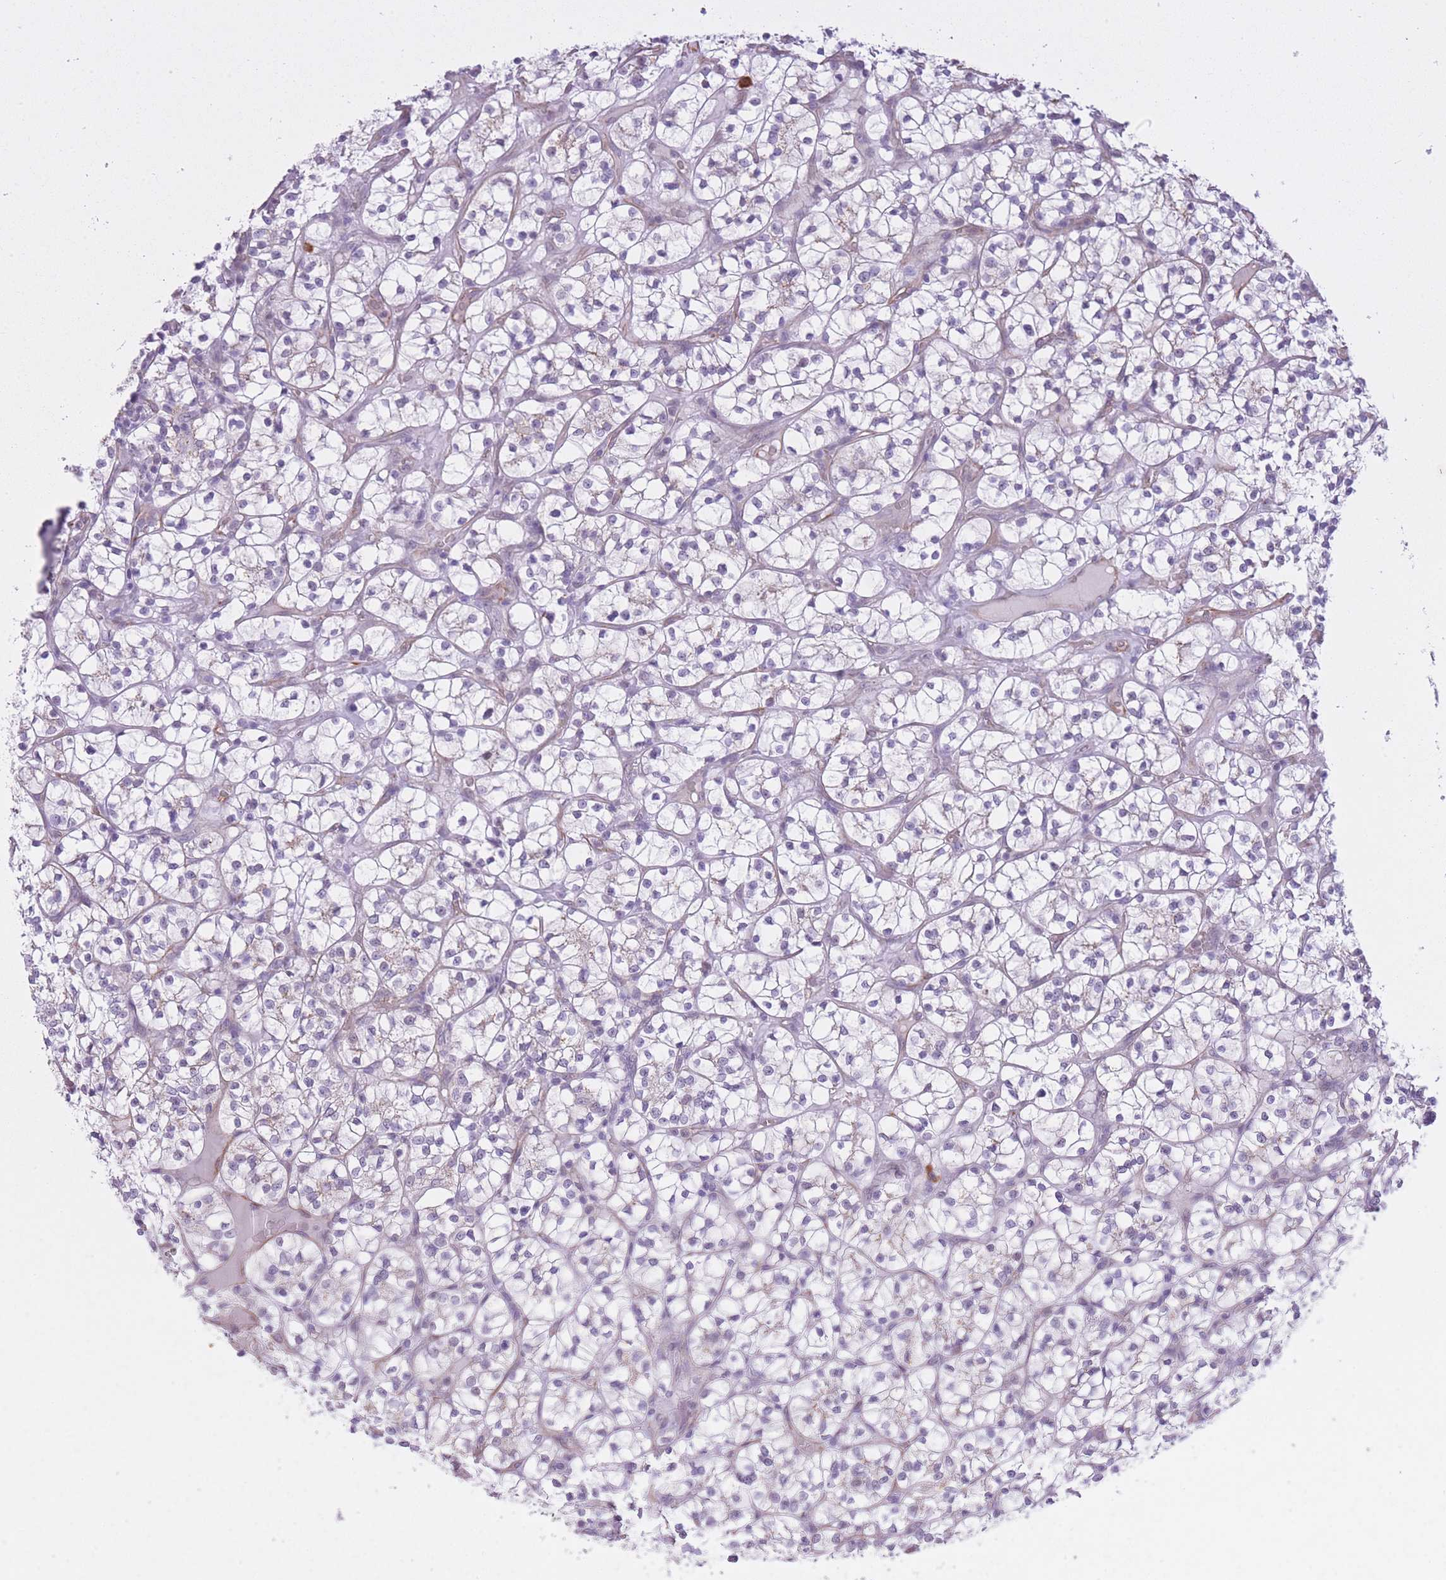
{"staining": {"intensity": "negative", "quantity": "none", "location": "none"}, "tissue": "renal cancer", "cell_type": "Tumor cells", "image_type": "cancer", "snomed": [{"axis": "morphology", "description": "Adenocarcinoma, NOS"}, {"axis": "topography", "description": "Kidney"}], "caption": "A micrograph of renal cancer stained for a protein shows no brown staining in tumor cells.", "gene": "MEIOSIN", "patient": {"sex": "female", "age": 64}}